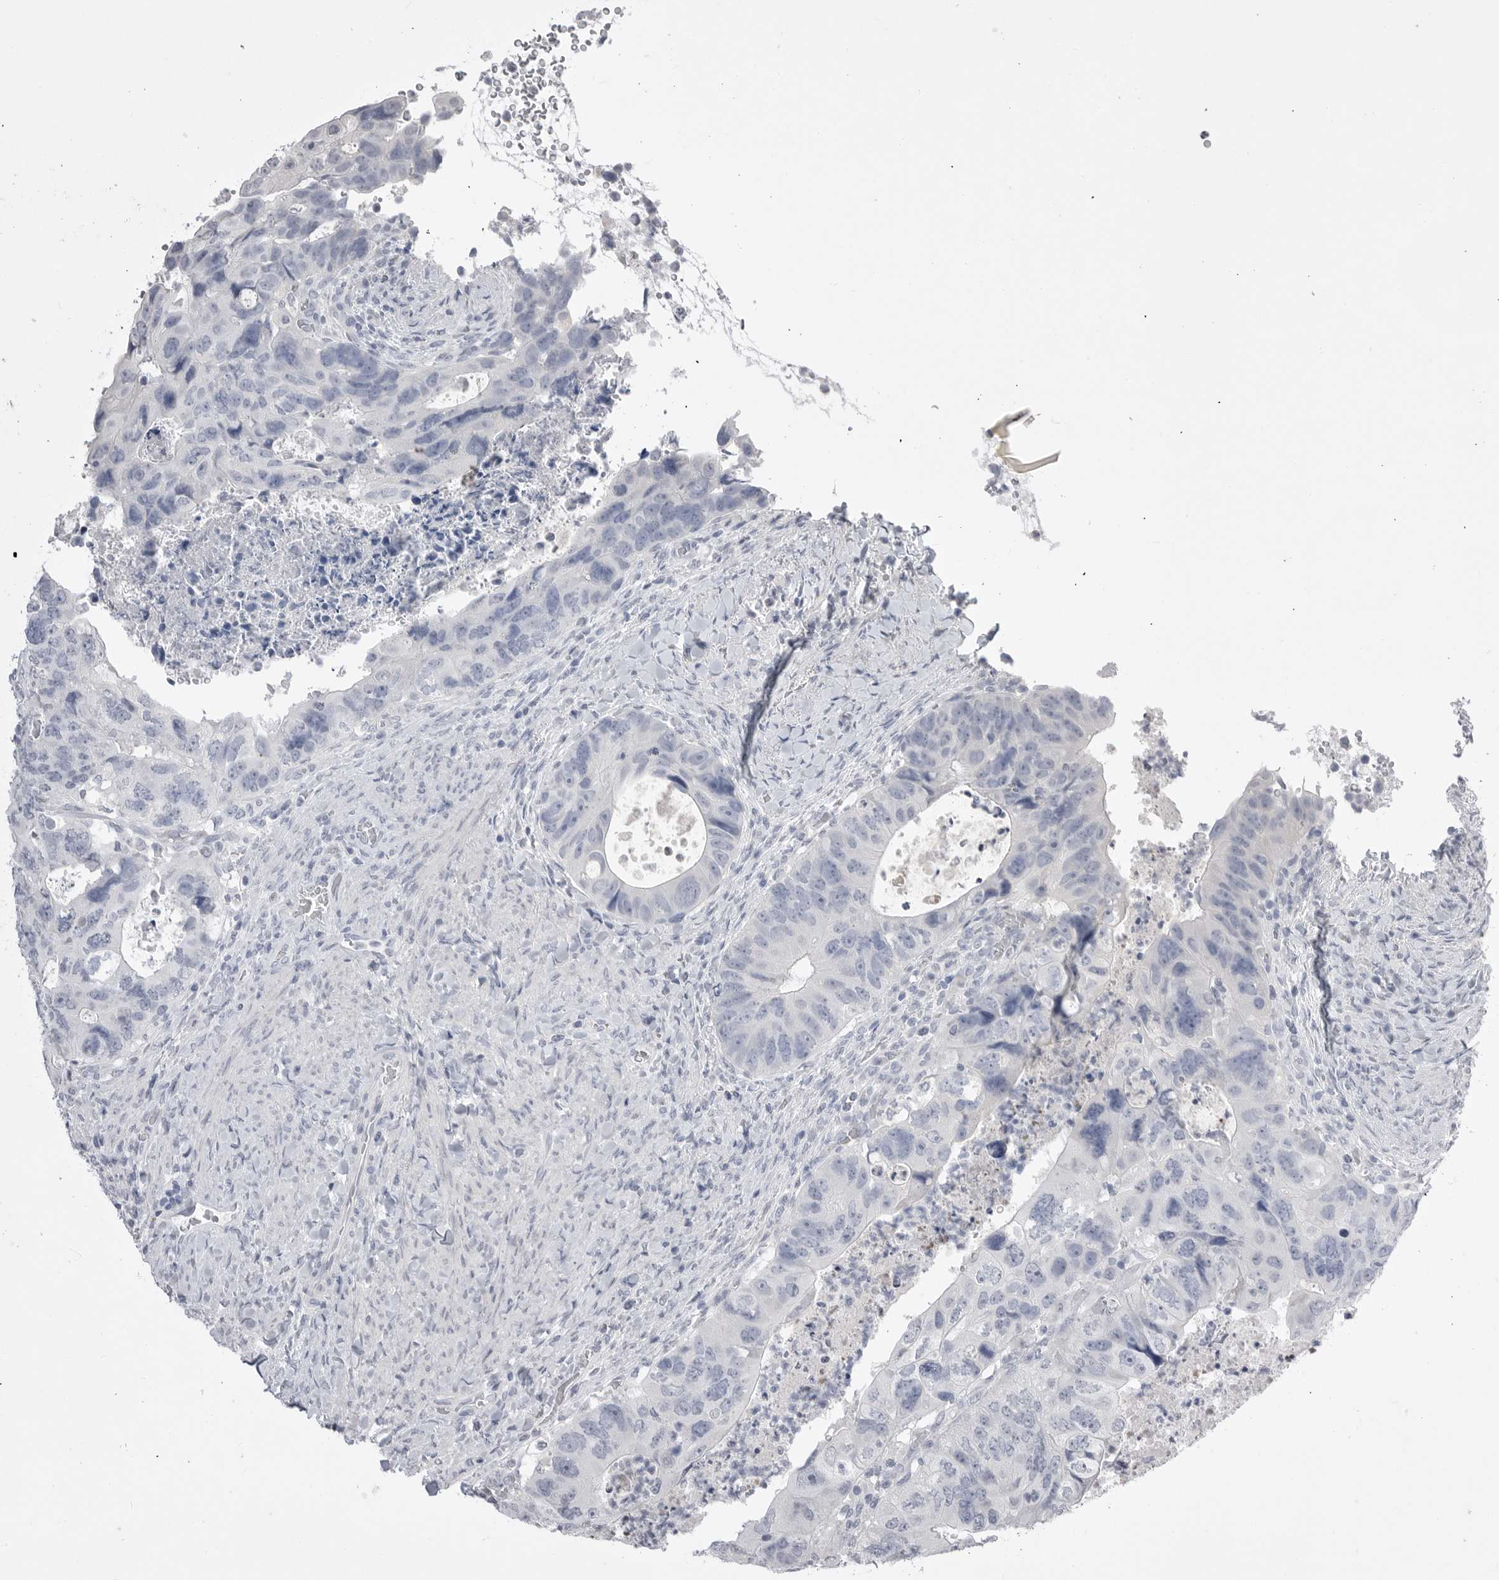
{"staining": {"intensity": "negative", "quantity": "none", "location": "none"}, "tissue": "colorectal cancer", "cell_type": "Tumor cells", "image_type": "cancer", "snomed": [{"axis": "morphology", "description": "Adenocarcinoma, NOS"}, {"axis": "topography", "description": "Rectum"}], "caption": "DAB immunohistochemical staining of colorectal adenocarcinoma exhibits no significant expression in tumor cells.", "gene": "CPB1", "patient": {"sex": "male", "age": 59}}